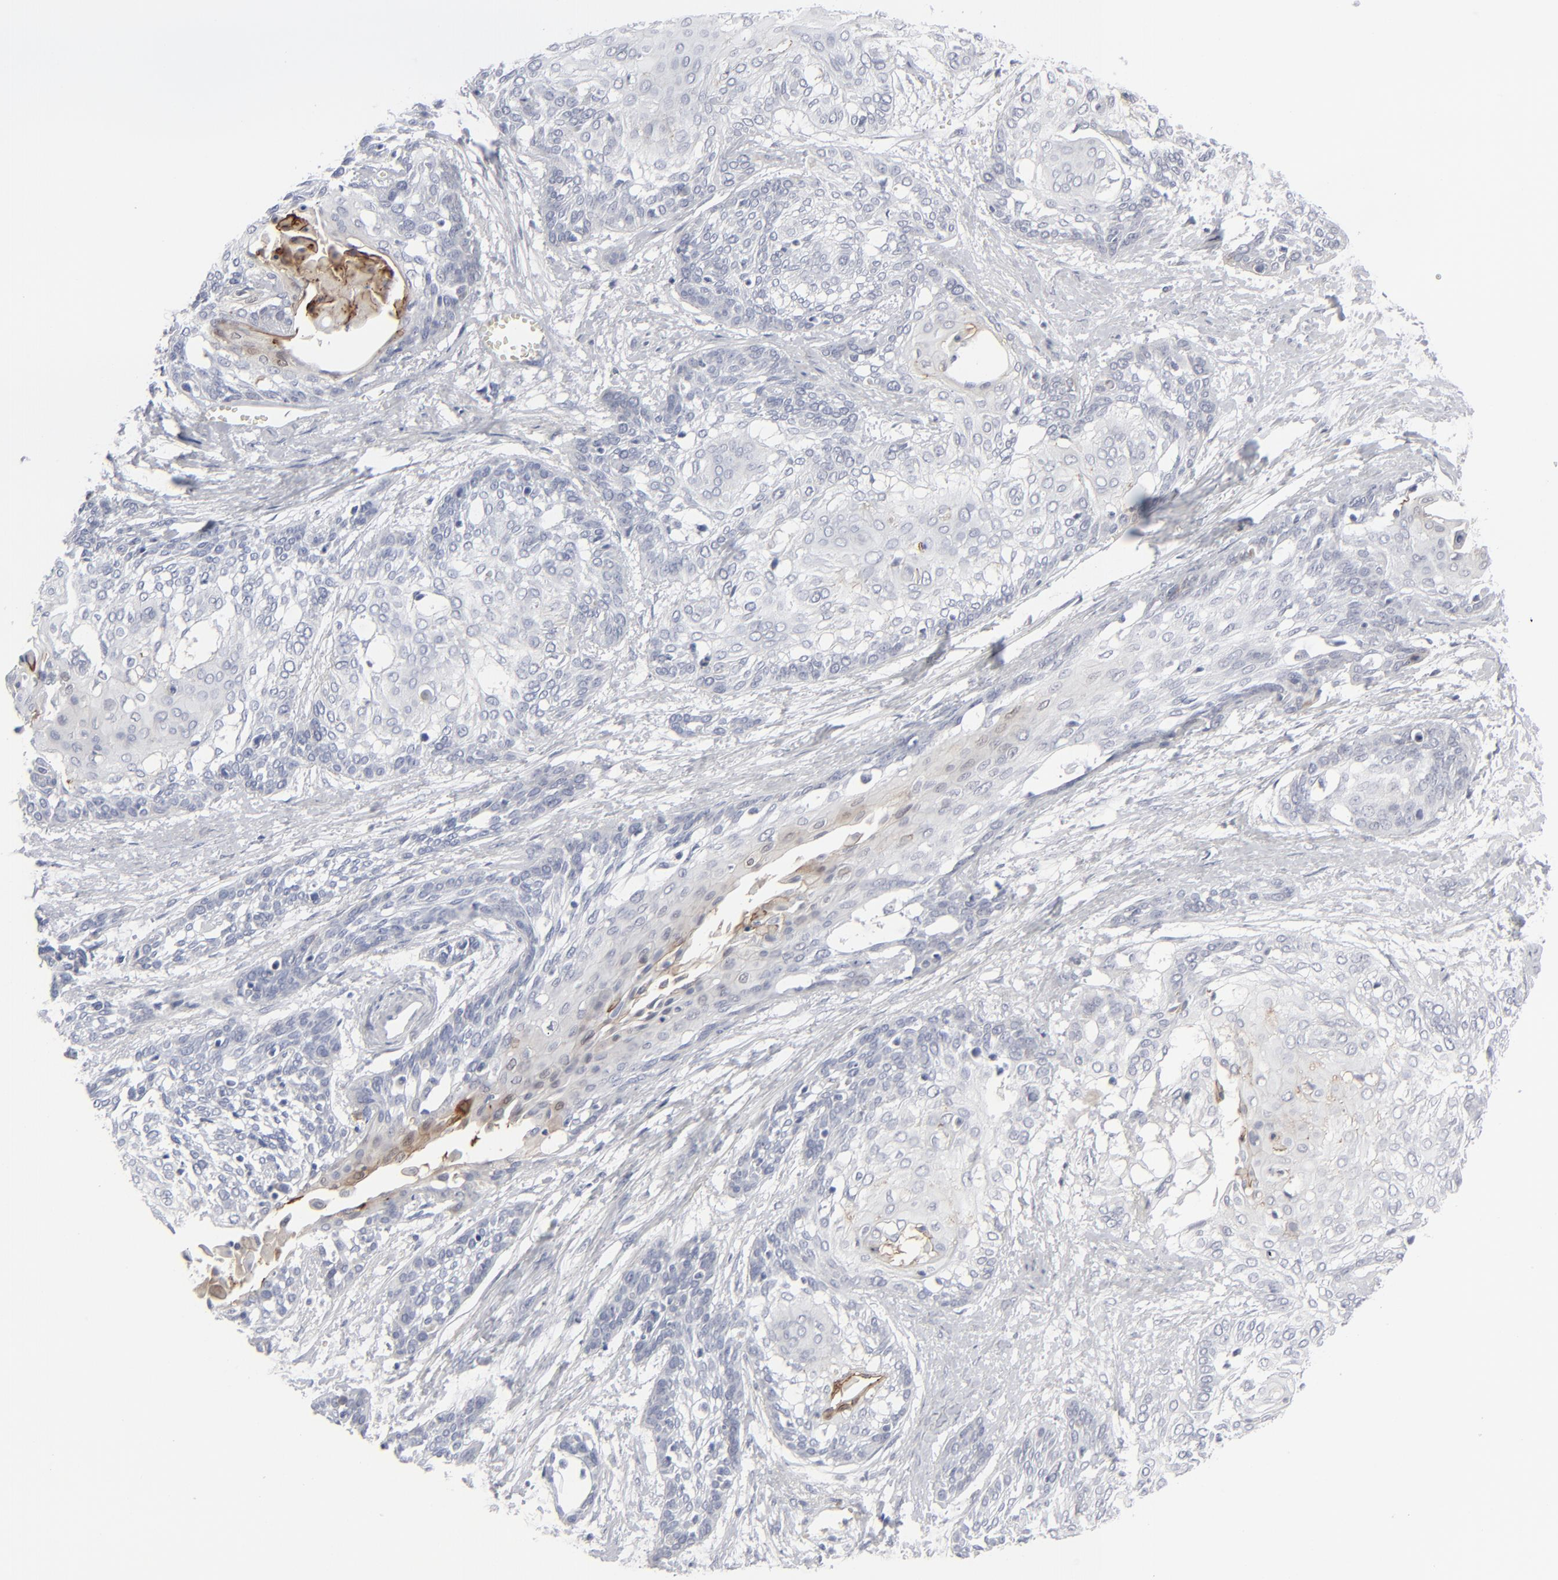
{"staining": {"intensity": "moderate", "quantity": "<25%", "location": "cytoplasmic/membranous"}, "tissue": "cervical cancer", "cell_type": "Tumor cells", "image_type": "cancer", "snomed": [{"axis": "morphology", "description": "Squamous cell carcinoma, NOS"}, {"axis": "topography", "description": "Cervix"}], "caption": "Immunohistochemistry of cervical squamous cell carcinoma demonstrates low levels of moderate cytoplasmic/membranous expression in about <25% of tumor cells.", "gene": "MSLN", "patient": {"sex": "female", "age": 57}}